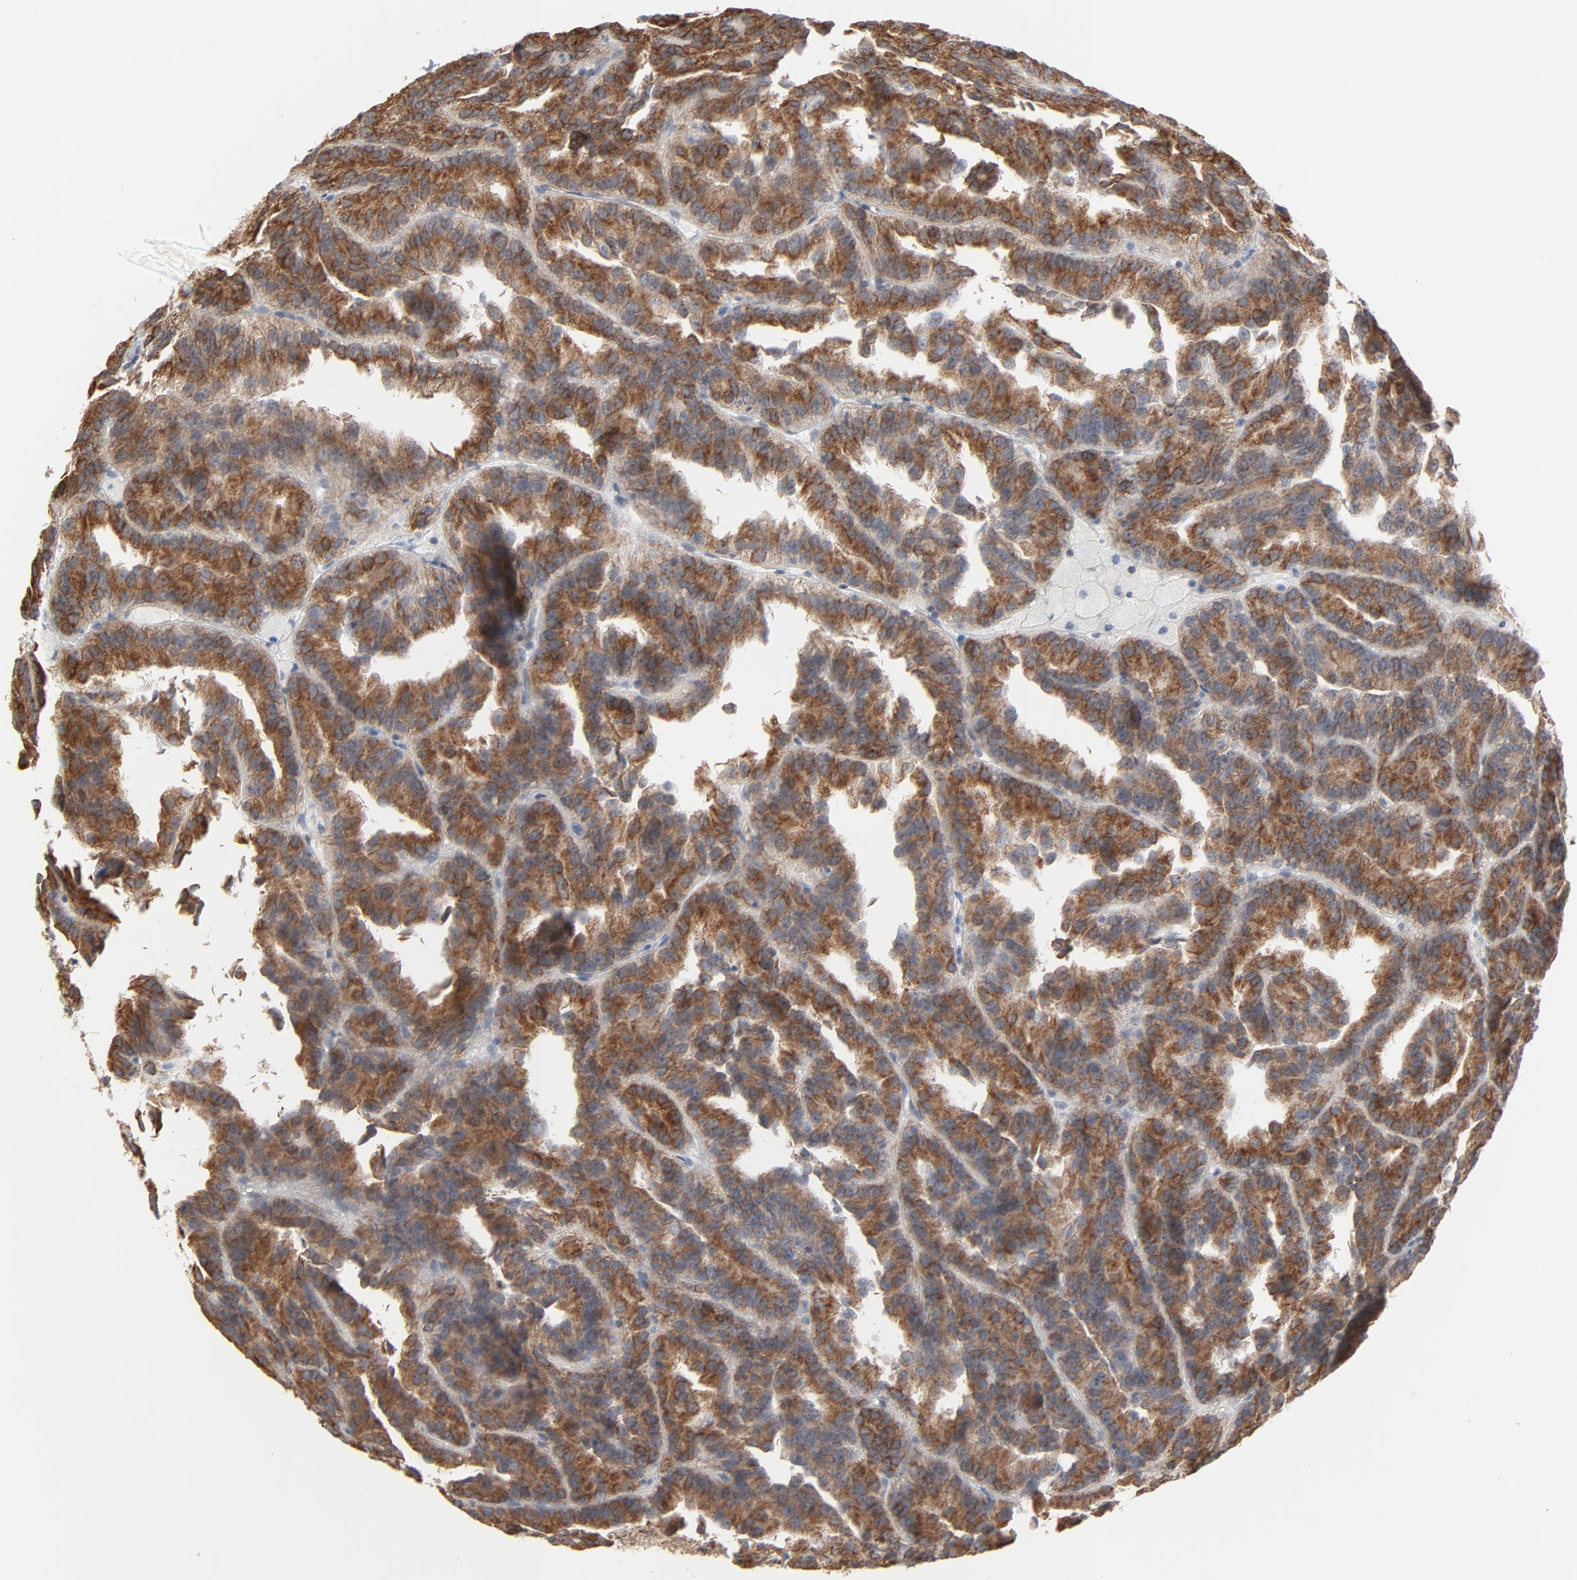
{"staining": {"intensity": "strong", "quantity": ">75%", "location": "cytoplasmic/membranous"}, "tissue": "renal cancer", "cell_type": "Tumor cells", "image_type": "cancer", "snomed": [{"axis": "morphology", "description": "Adenocarcinoma, NOS"}, {"axis": "topography", "description": "Kidney"}], "caption": "A micrograph of human renal adenocarcinoma stained for a protein demonstrates strong cytoplasmic/membranous brown staining in tumor cells.", "gene": "ITPR3", "patient": {"sex": "male", "age": 46}}